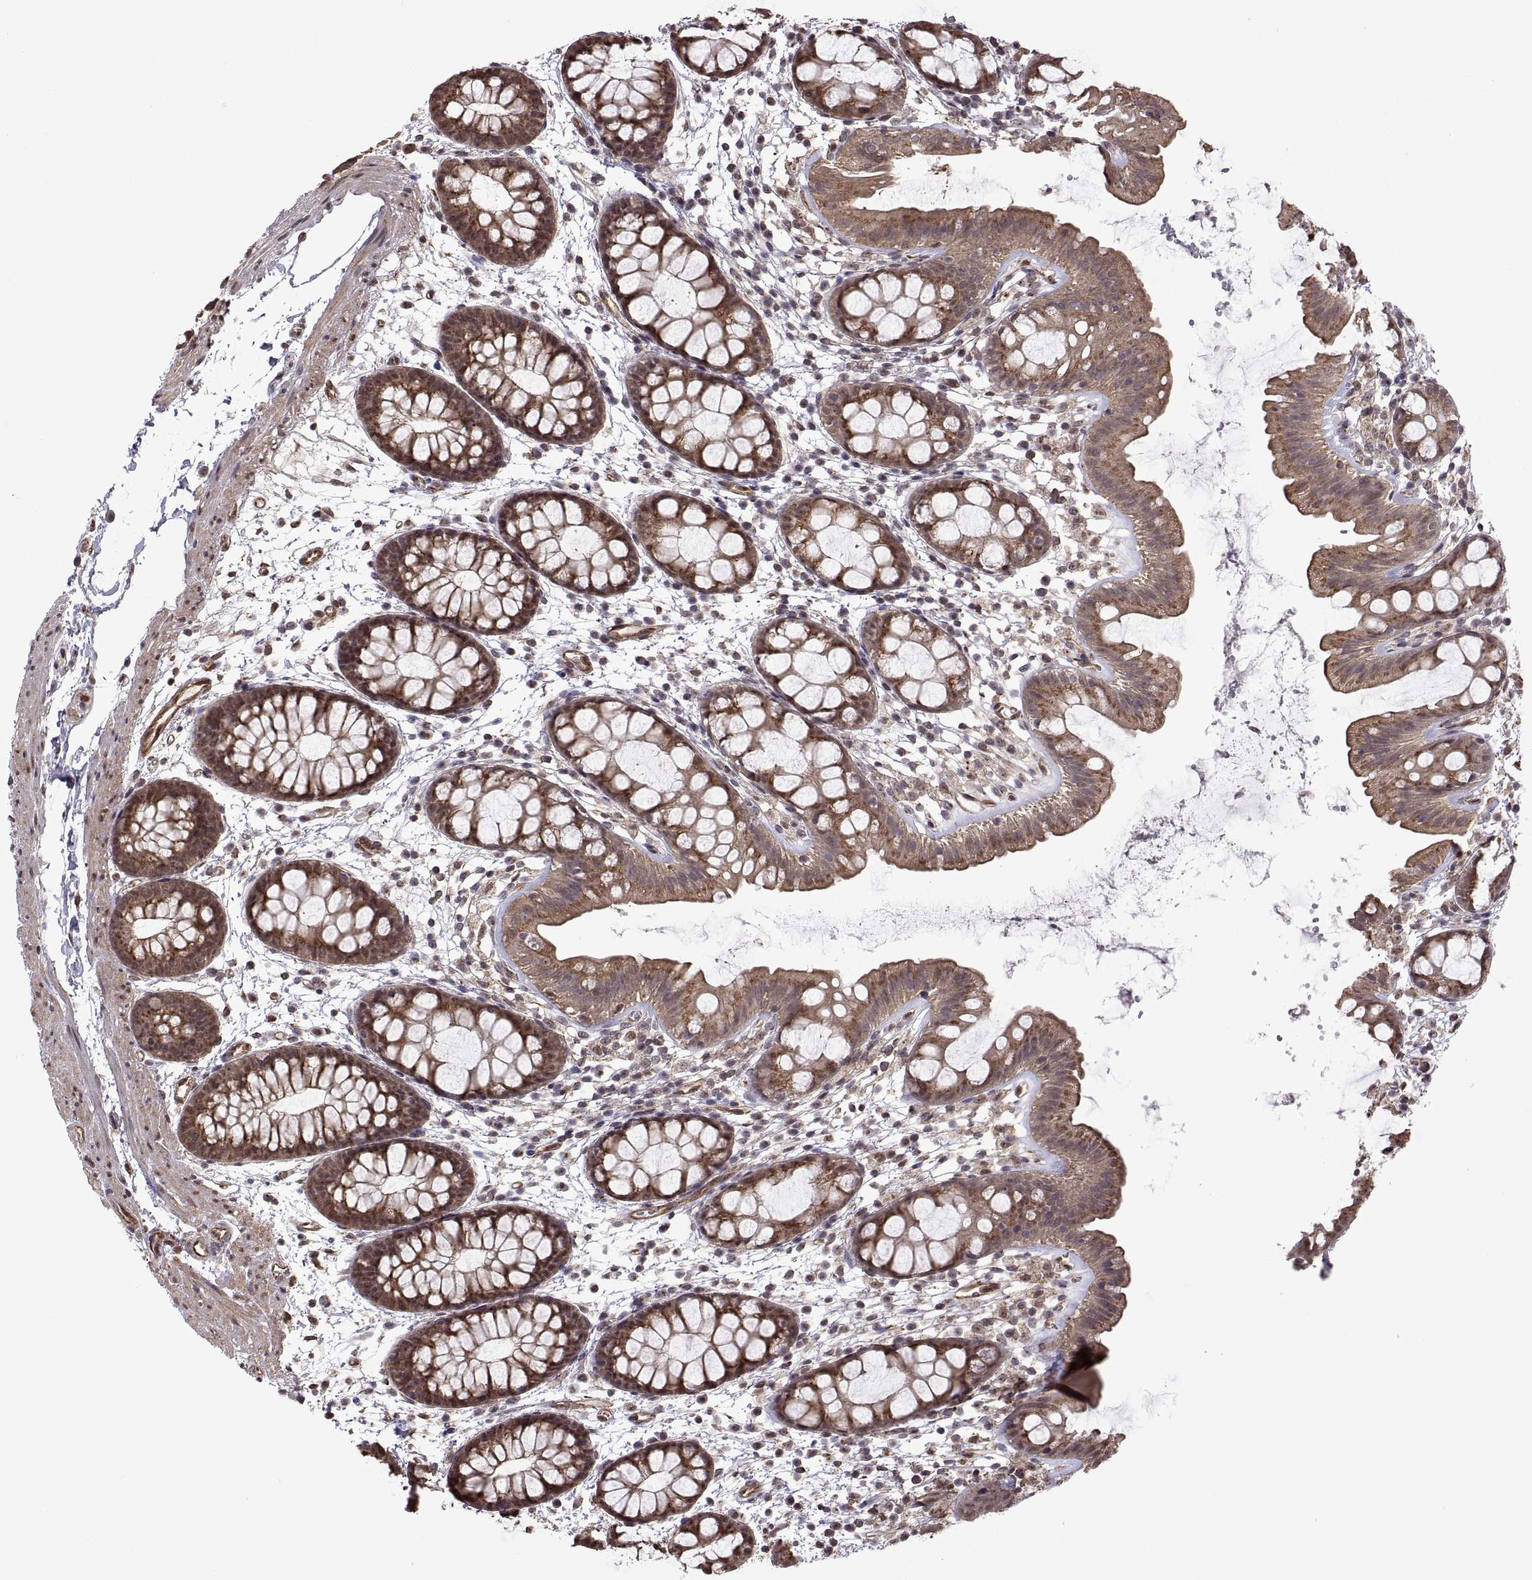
{"staining": {"intensity": "strong", "quantity": ">75%", "location": "cytoplasmic/membranous"}, "tissue": "rectum", "cell_type": "Glandular cells", "image_type": "normal", "snomed": [{"axis": "morphology", "description": "Normal tissue, NOS"}, {"axis": "topography", "description": "Rectum"}], "caption": "Immunohistochemistry (IHC) micrograph of normal rectum: human rectum stained using immunohistochemistry reveals high levels of strong protein expression localized specifically in the cytoplasmic/membranous of glandular cells, appearing as a cytoplasmic/membranous brown color.", "gene": "ARRB1", "patient": {"sex": "male", "age": 57}}